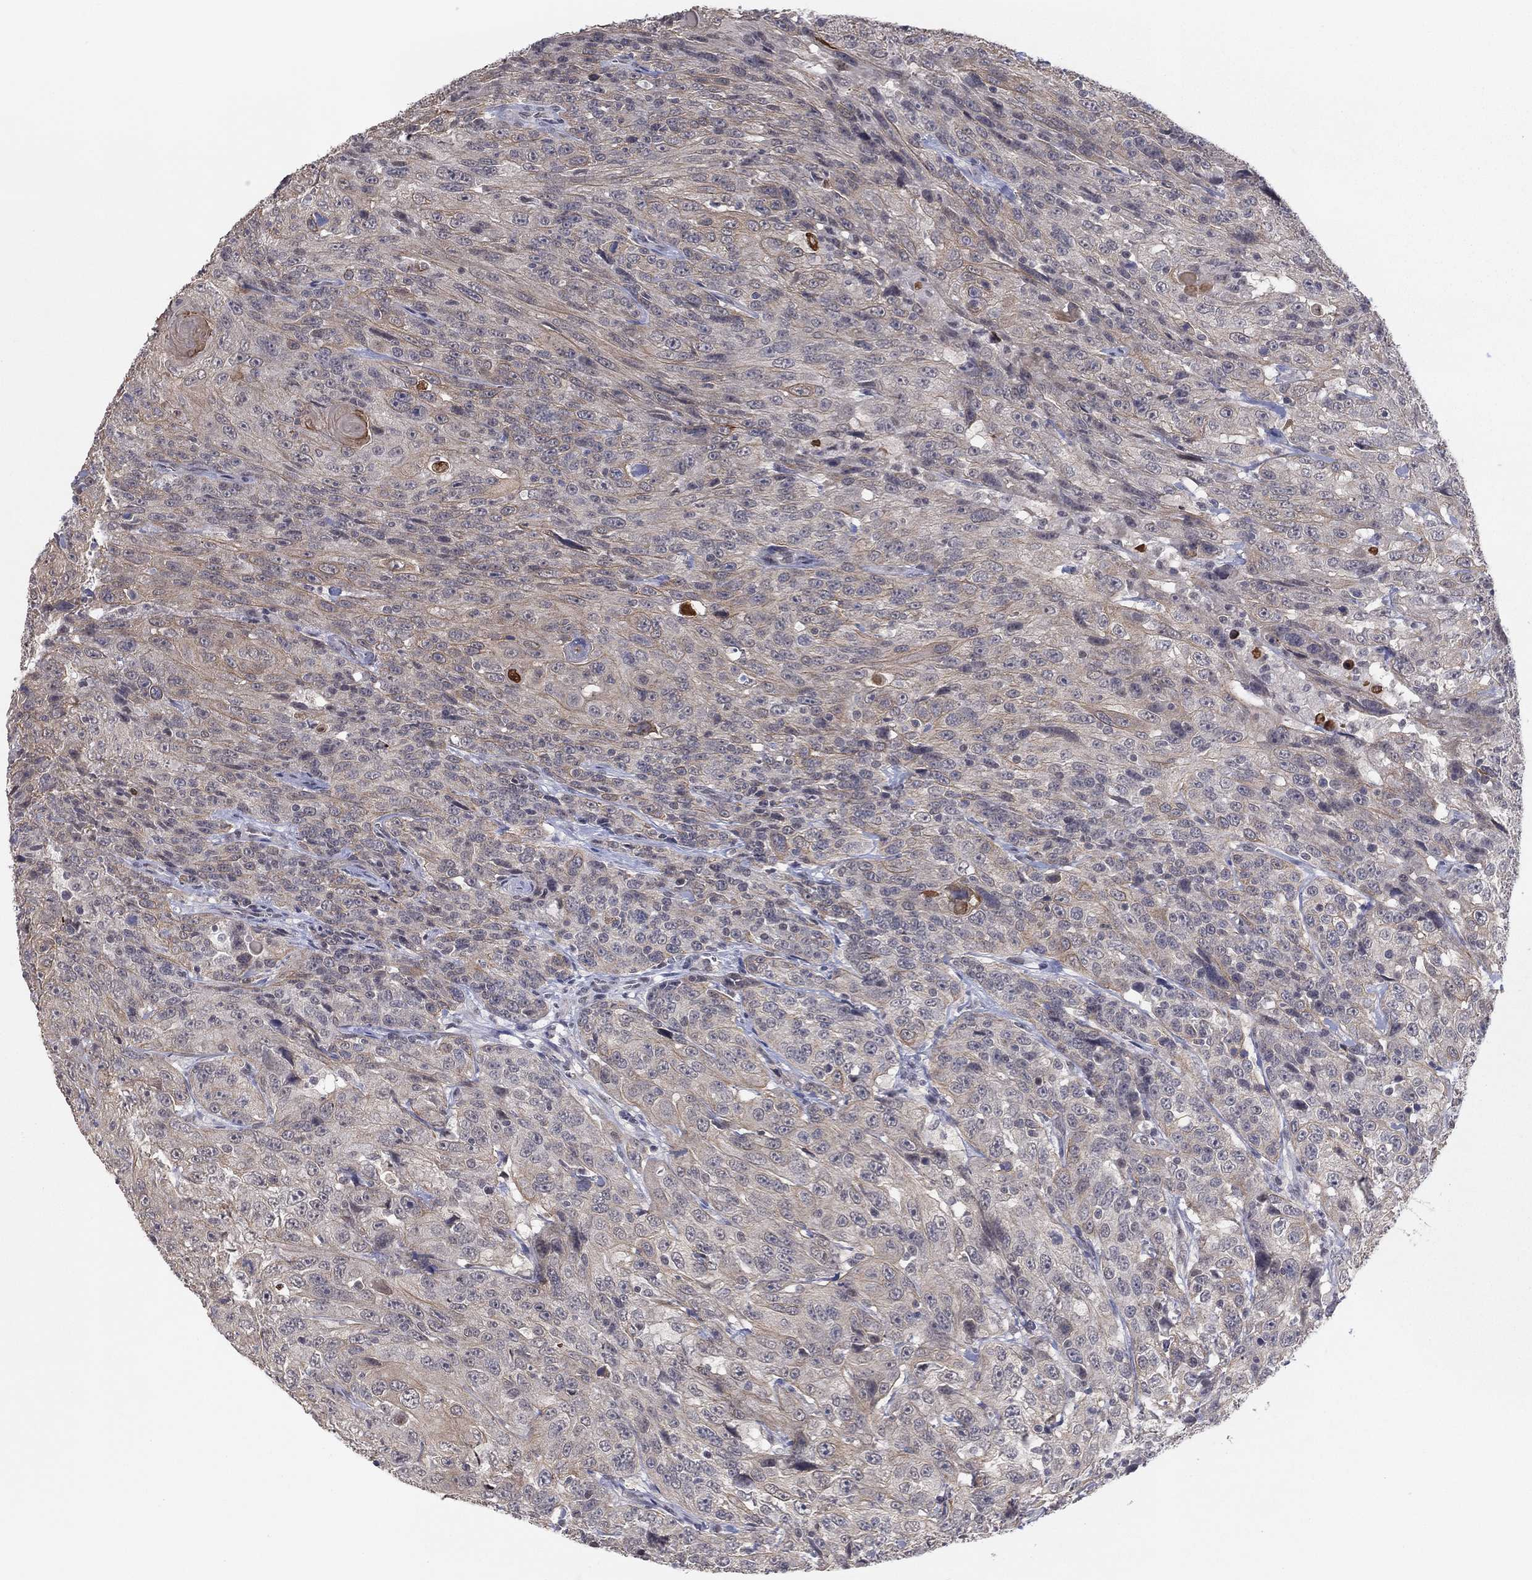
{"staining": {"intensity": "weak", "quantity": "25%-75%", "location": "cytoplasmic/membranous"}, "tissue": "urothelial cancer", "cell_type": "Tumor cells", "image_type": "cancer", "snomed": [{"axis": "morphology", "description": "Urothelial carcinoma, NOS"}, {"axis": "morphology", "description": "Urothelial carcinoma, High grade"}, {"axis": "topography", "description": "Urinary bladder"}], "caption": "High-grade urothelial carcinoma was stained to show a protein in brown. There is low levels of weak cytoplasmic/membranous expression in about 25%-75% of tumor cells.", "gene": "SLC22A2", "patient": {"sex": "female", "age": 73}}